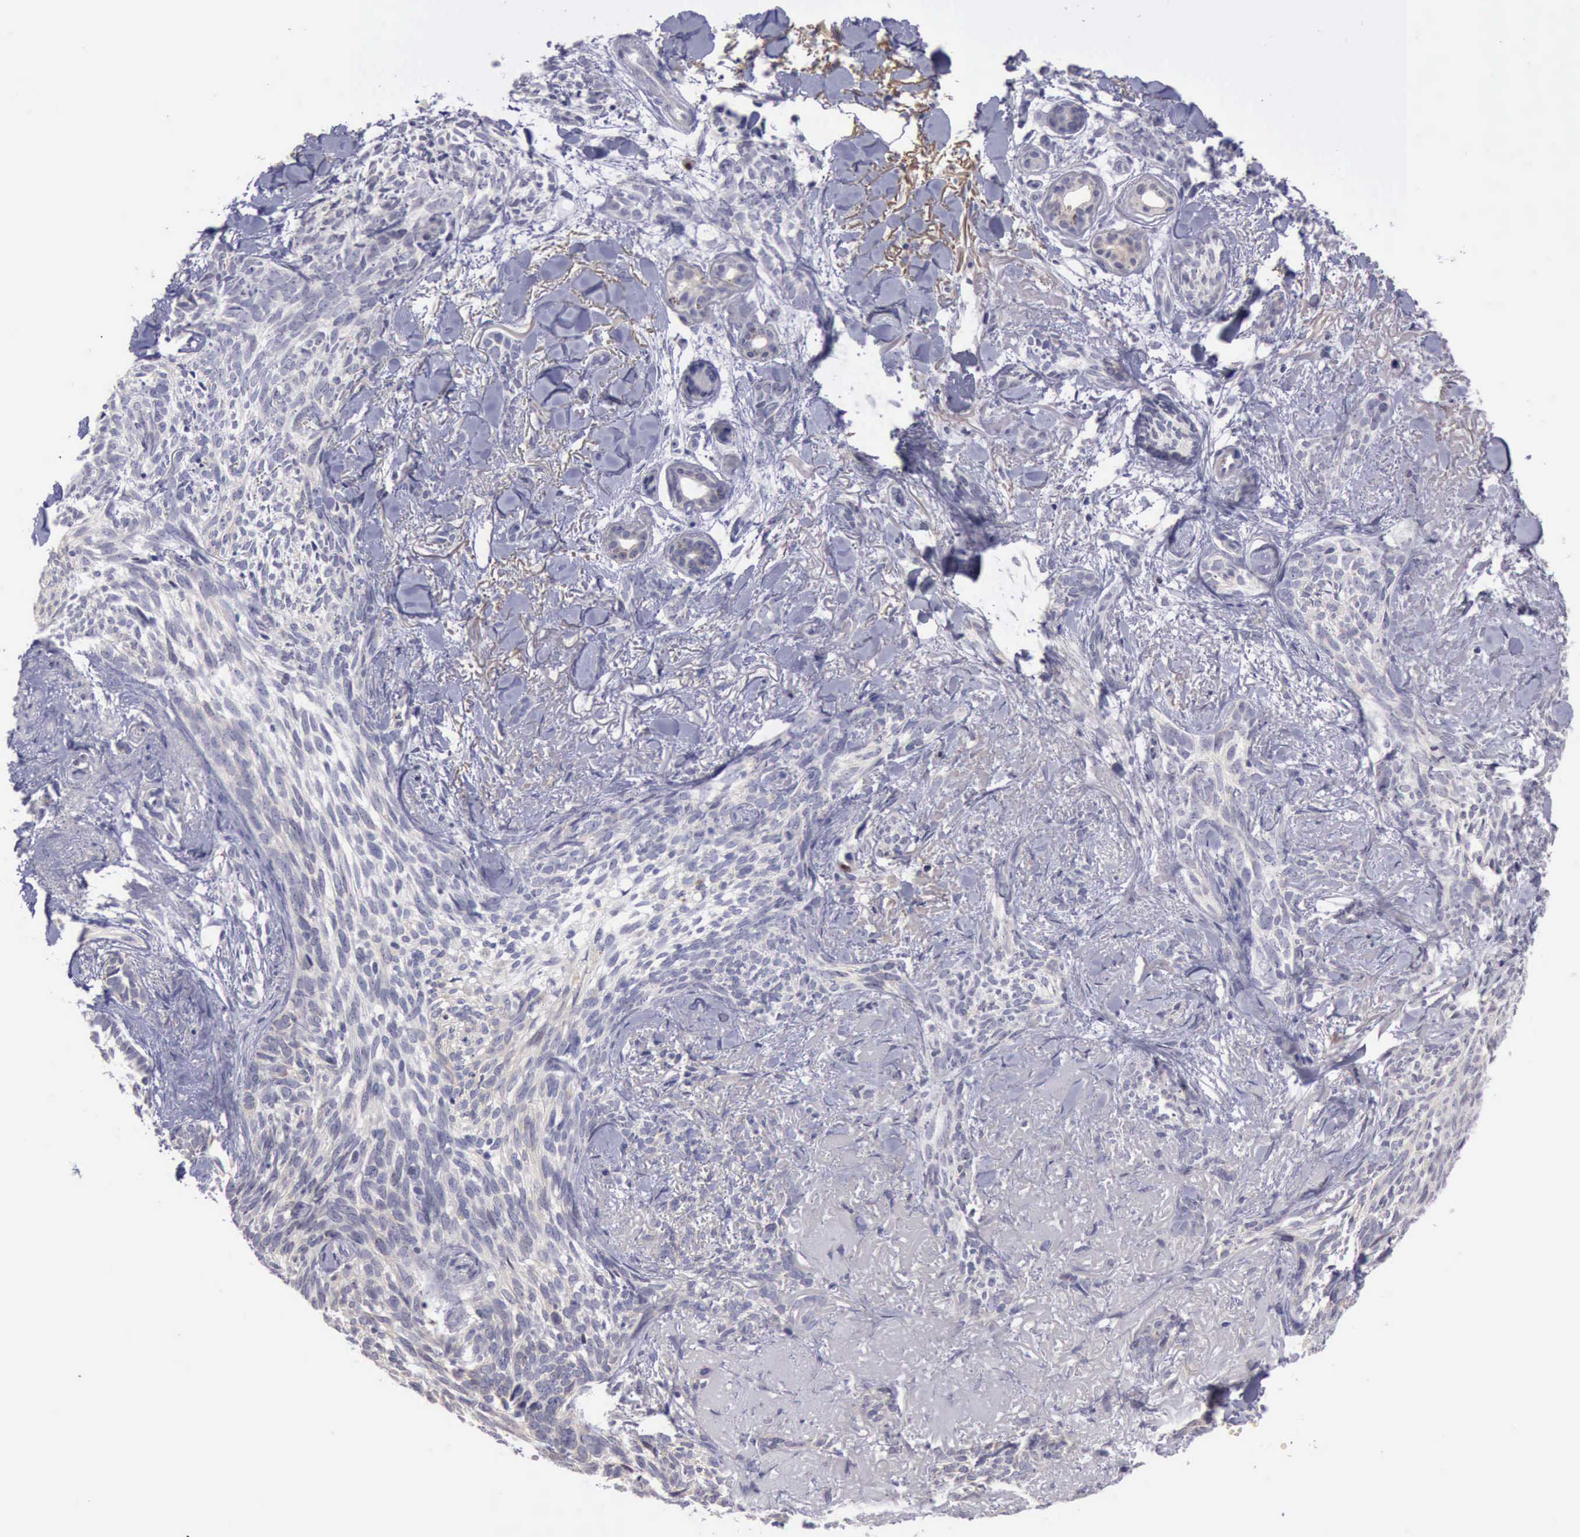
{"staining": {"intensity": "negative", "quantity": "none", "location": "none"}, "tissue": "skin cancer", "cell_type": "Tumor cells", "image_type": "cancer", "snomed": [{"axis": "morphology", "description": "Basal cell carcinoma"}, {"axis": "topography", "description": "Skin"}], "caption": "A micrograph of human skin cancer (basal cell carcinoma) is negative for staining in tumor cells.", "gene": "CEP128", "patient": {"sex": "female", "age": 81}}